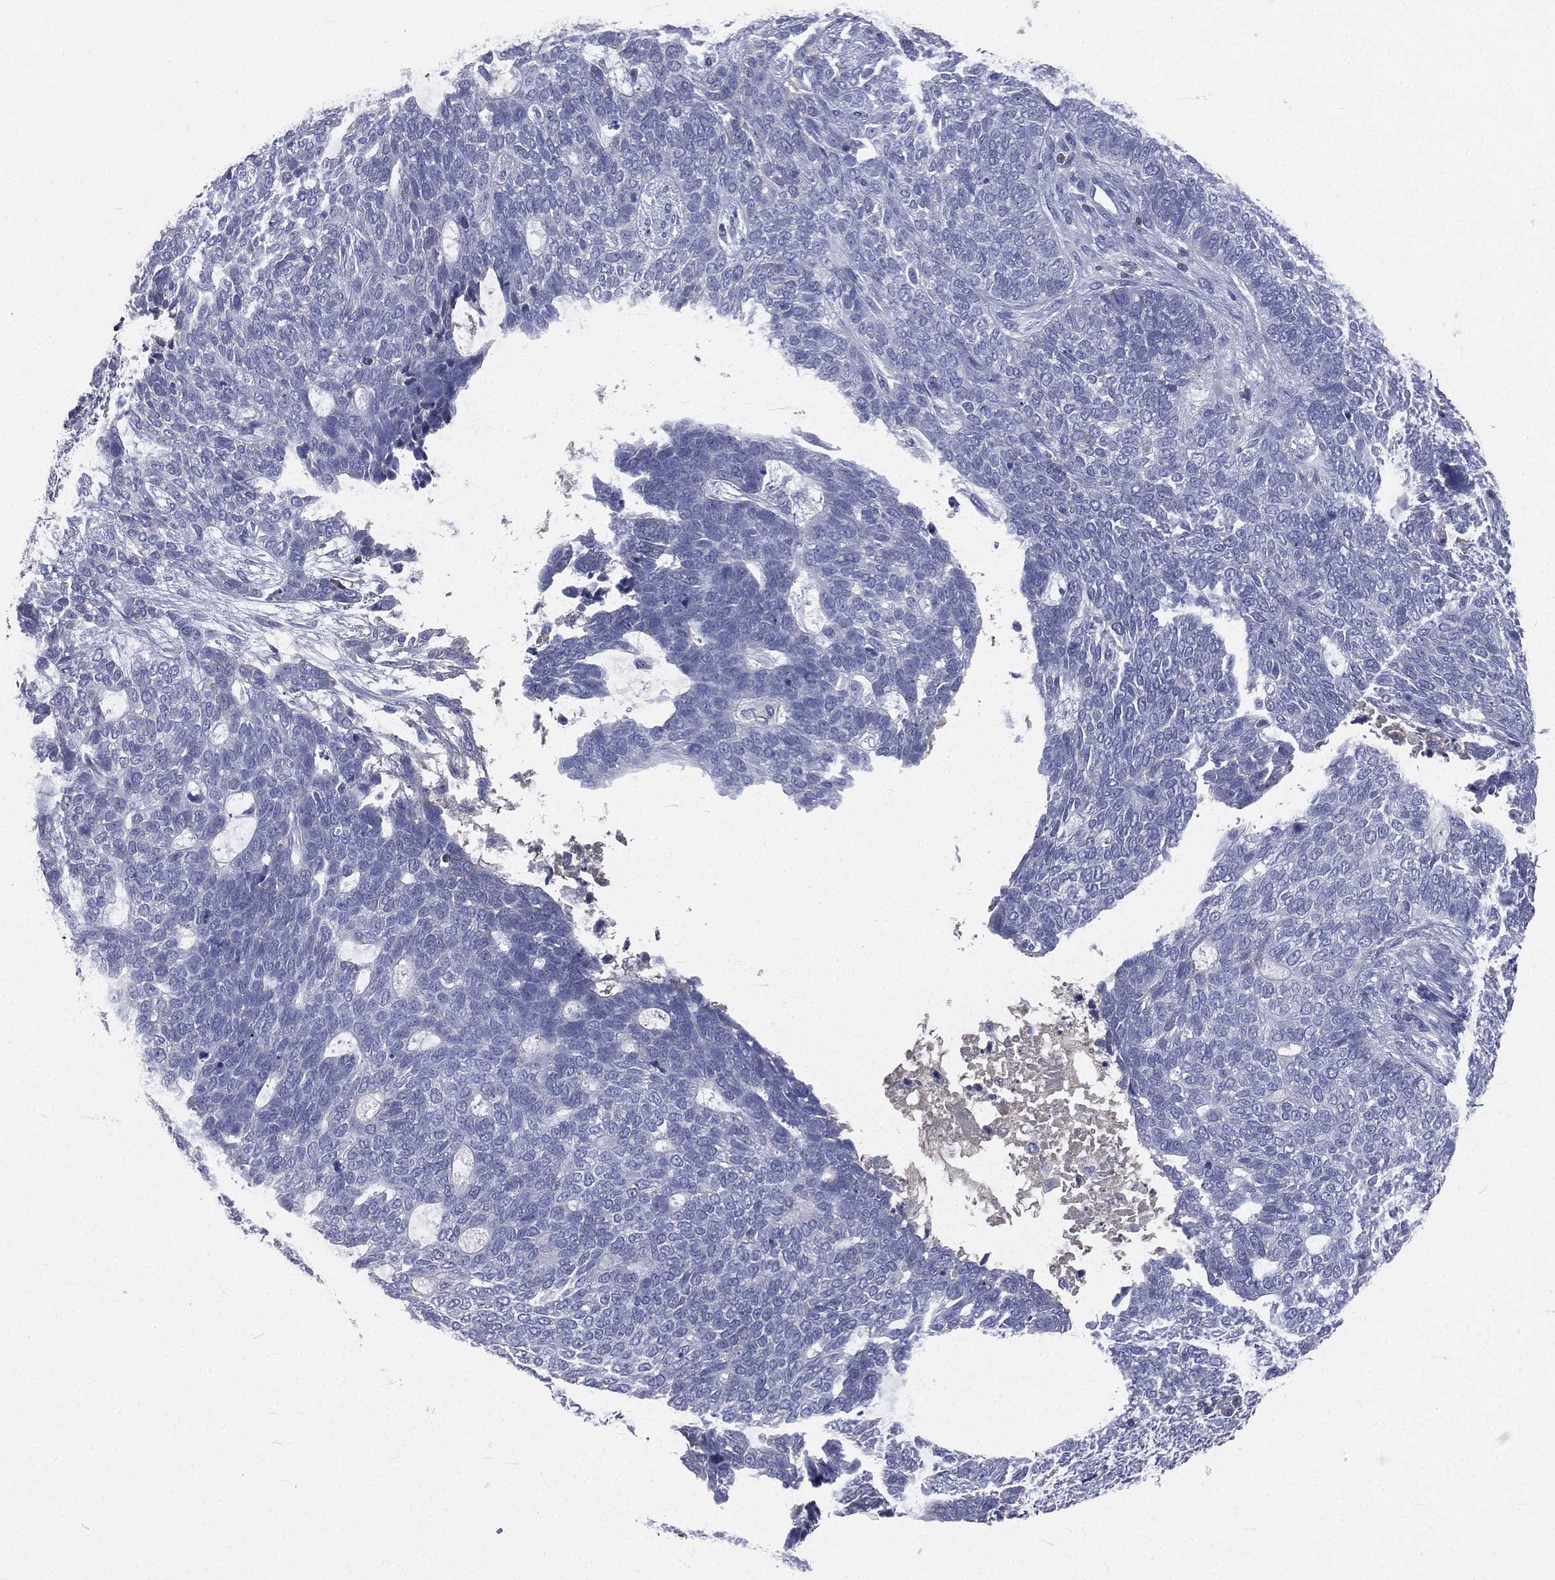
{"staining": {"intensity": "negative", "quantity": "none", "location": "none"}, "tissue": "skin cancer", "cell_type": "Tumor cells", "image_type": "cancer", "snomed": [{"axis": "morphology", "description": "Basal cell carcinoma"}, {"axis": "topography", "description": "Skin"}], "caption": "An image of skin basal cell carcinoma stained for a protein displays no brown staining in tumor cells.", "gene": "CD3D", "patient": {"sex": "female", "age": 69}}